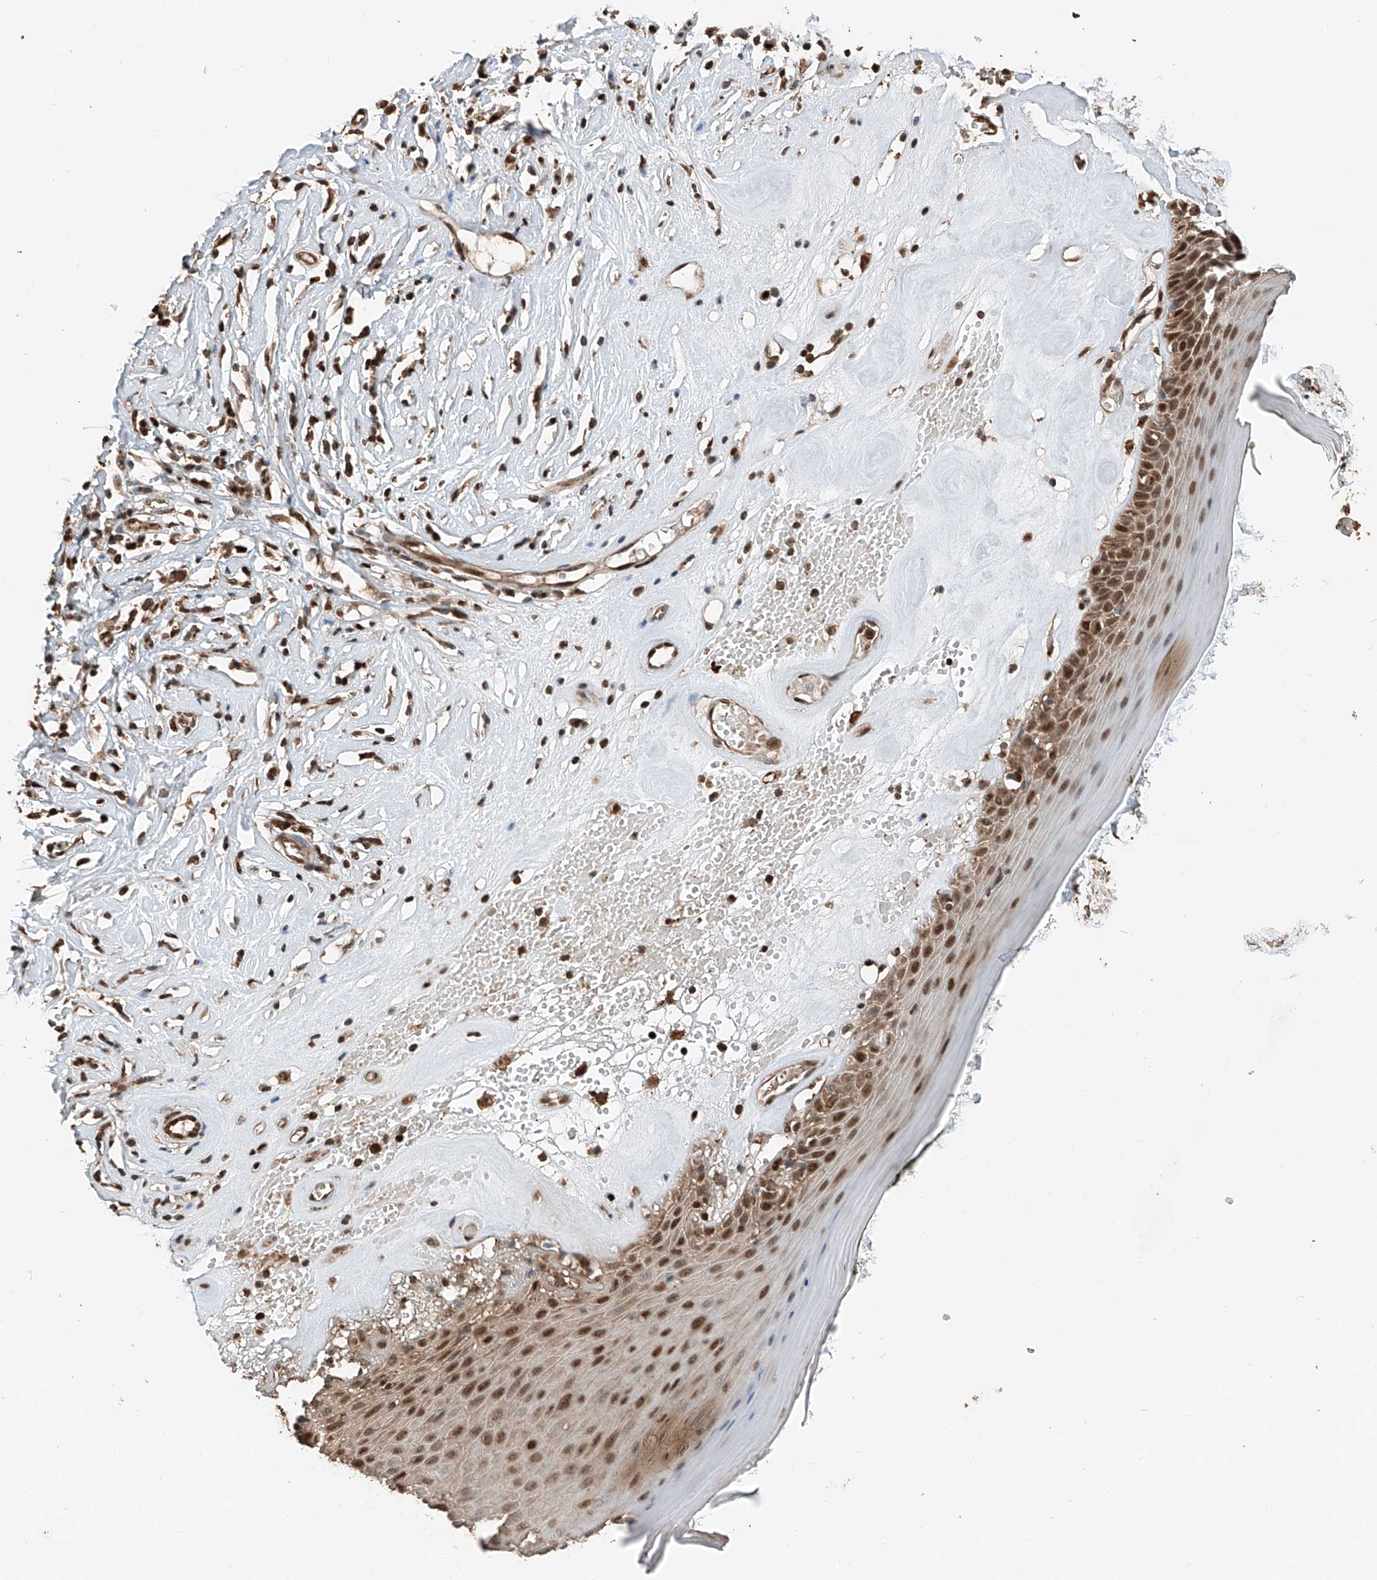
{"staining": {"intensity": "moderate", "quantity": ">75%", "location": "cytoplasmic/membranous,nuclear"}, "tissue": "skin", "cell_type": "Epidermal cells", "image_type": "normal", "snomed": [{"axis": "morphology", "description": "Normal tissue, NOS"}, {"axis": "morphology", "description": "Inflammation, NOS"}, {"axis": "topography", "description": "Vulva"}], "caption": "Immunohistochemistry histopathology image of normal skin stained for a protein (brown), which shows medium levels of moderate cytoplasmic/membranous,nuclear staining in about >75% of epidermal cells.", "gene": "RMND1", "patient": {"sex": "female", "age": 84}}